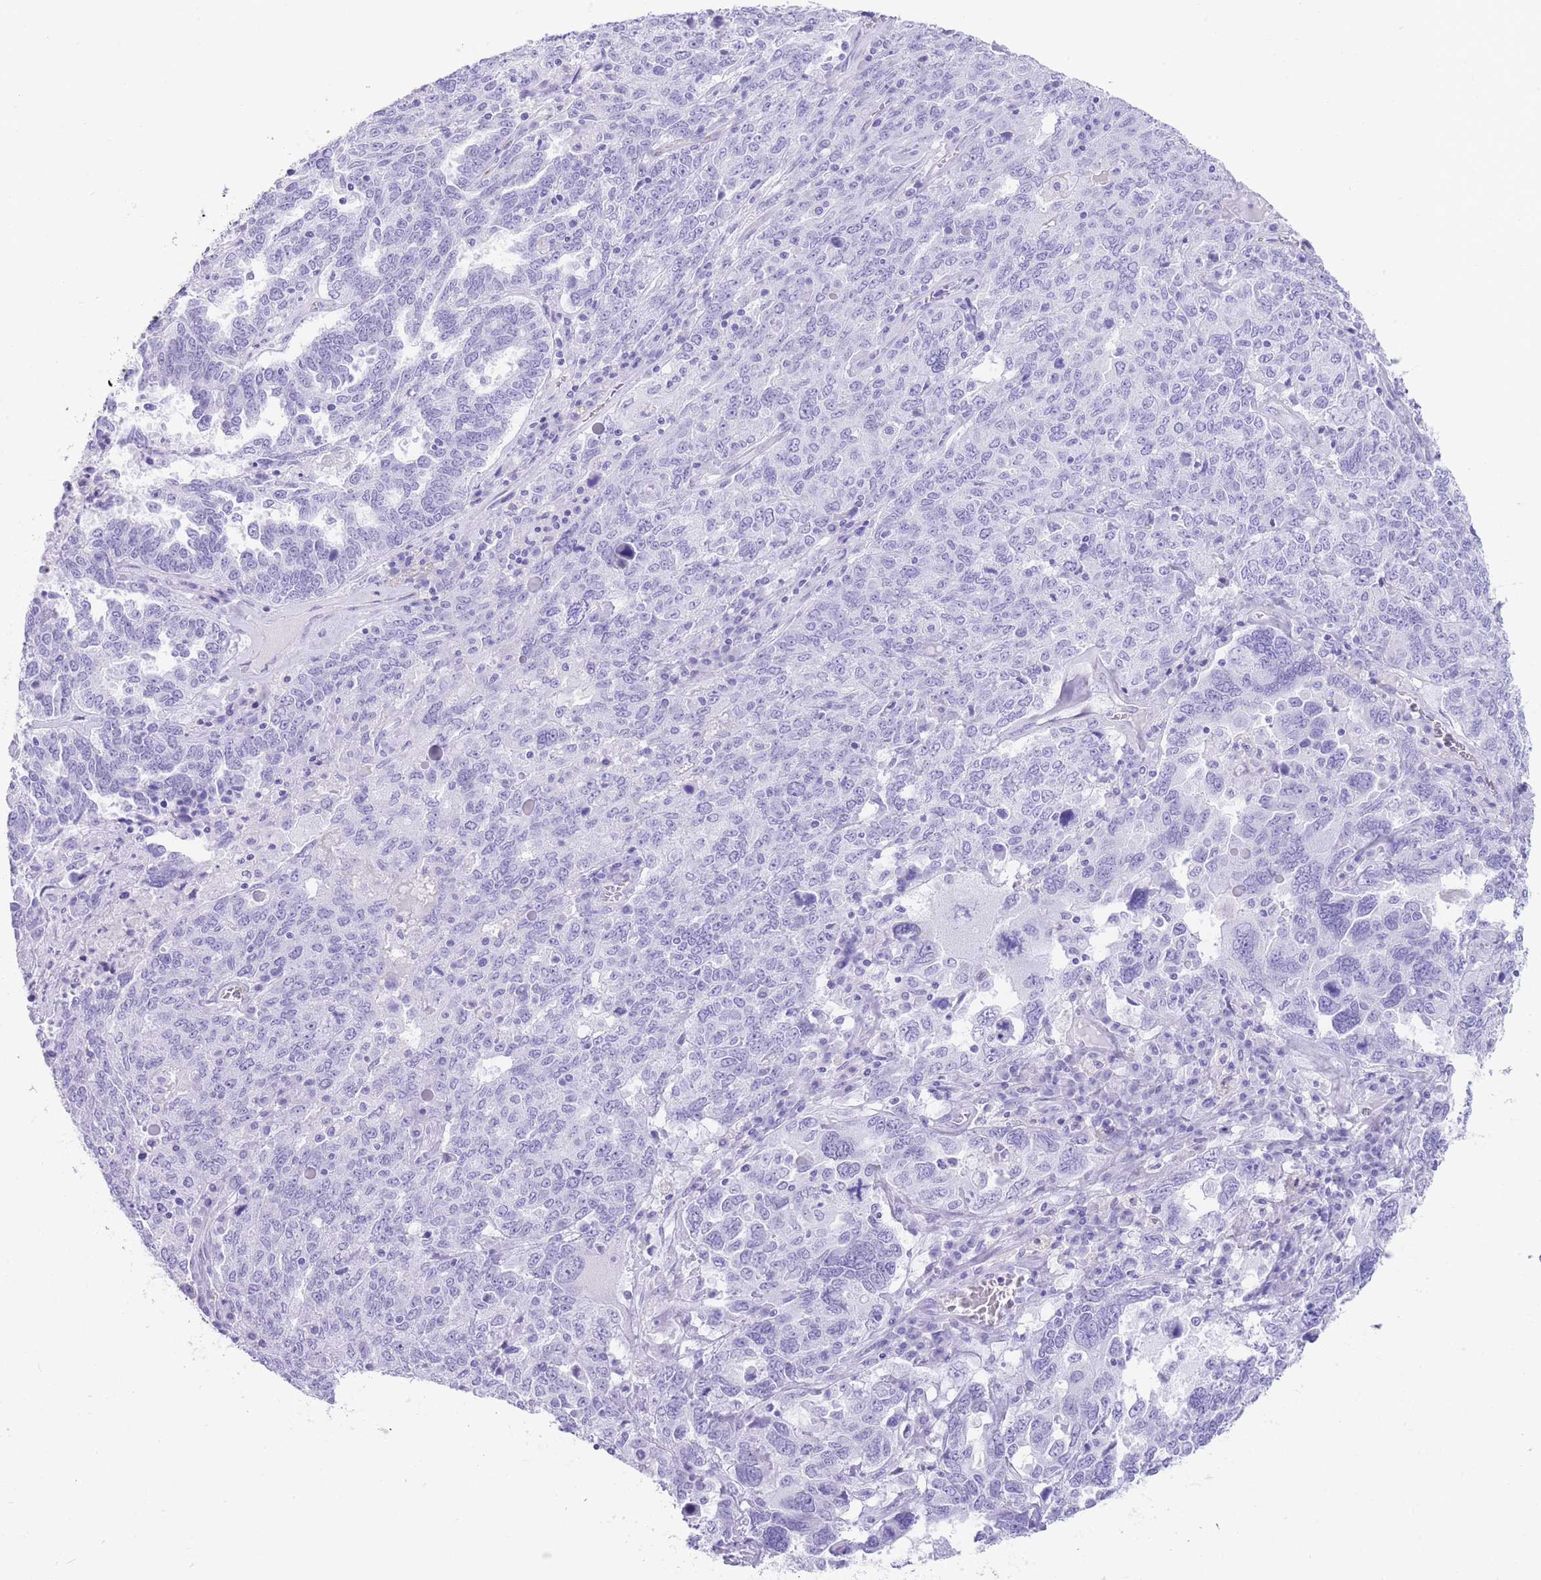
{"staining": {"intensity": "negative", "quantity": "none", "location": "none"}, "tissue": "ovarian cancer", "cell_type": "Tumor cells", "image_type": "cancer", "snomed": [{"axis": "morphology", "description": "Carcinoma, endometroid"}, {"axis": "topography", "description": "Ovary"}], "caption": "There is no significant positivity in tumor cells of endometroid carcinoma (ovarian).", "gene": "ELOA2", "patient": {"sex": "female", "age": 62}}